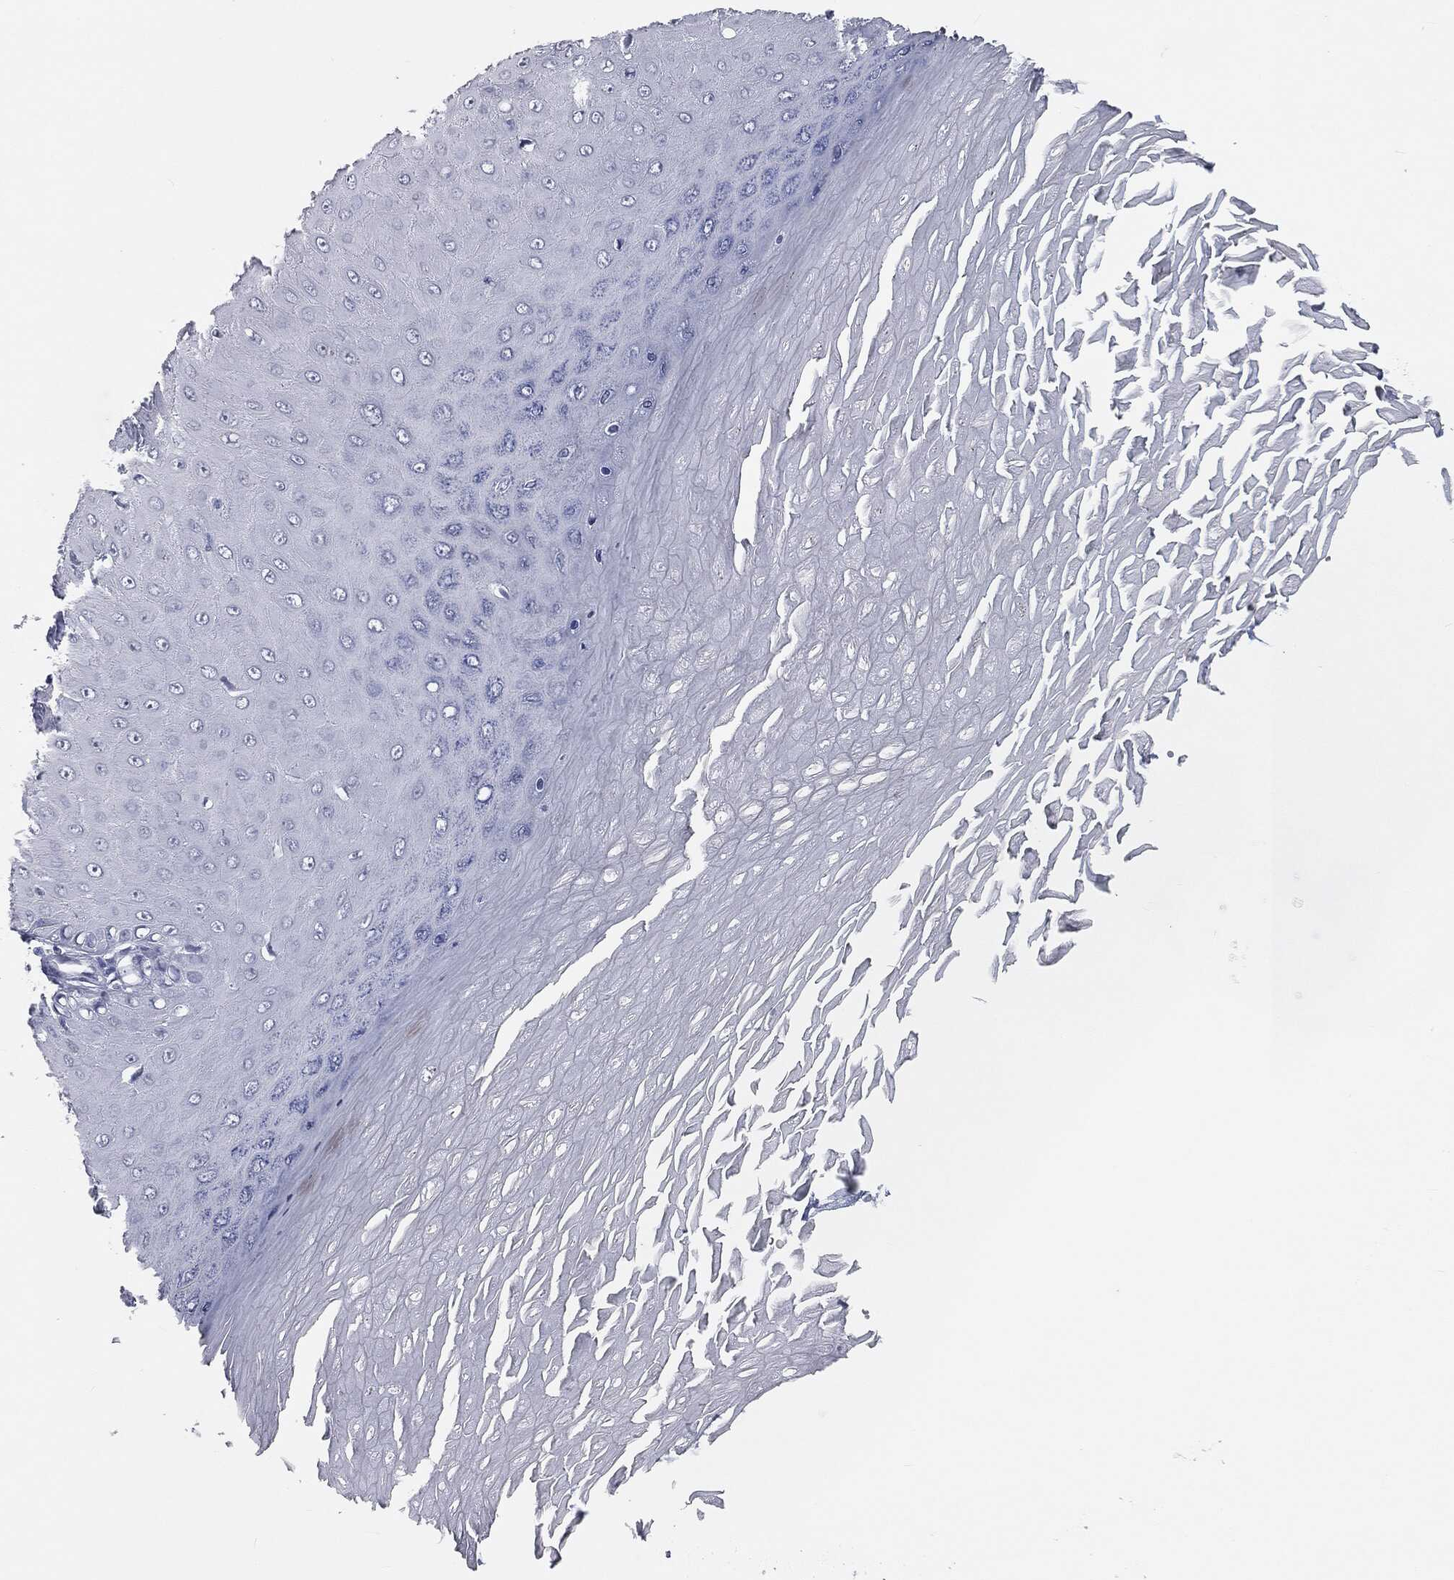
{"staining": {"intensity": "negative", "quantity": "none", "location": "none"}, "tissue": "skin cancer", "cell_type": "Tumor cells", "image_type": "cancer", "snomed": [{"axis": "morphology", "description": "Inflammation, NOS"}, {"axis": "morphology", "description": "Squamous cell carcinoma, NOS"}, {"axis": "topography", "description": "Skin"}], "caption": "An immunohistochemistry (IHC) photomicrograph of skin cancer (squamous cell carcinoma) is shown. There is no staining in tumor cells of skin cancer (squamous cell carcinoma).", "gene": "PRAME", "patient": {"sex": "male", "age": 70}}